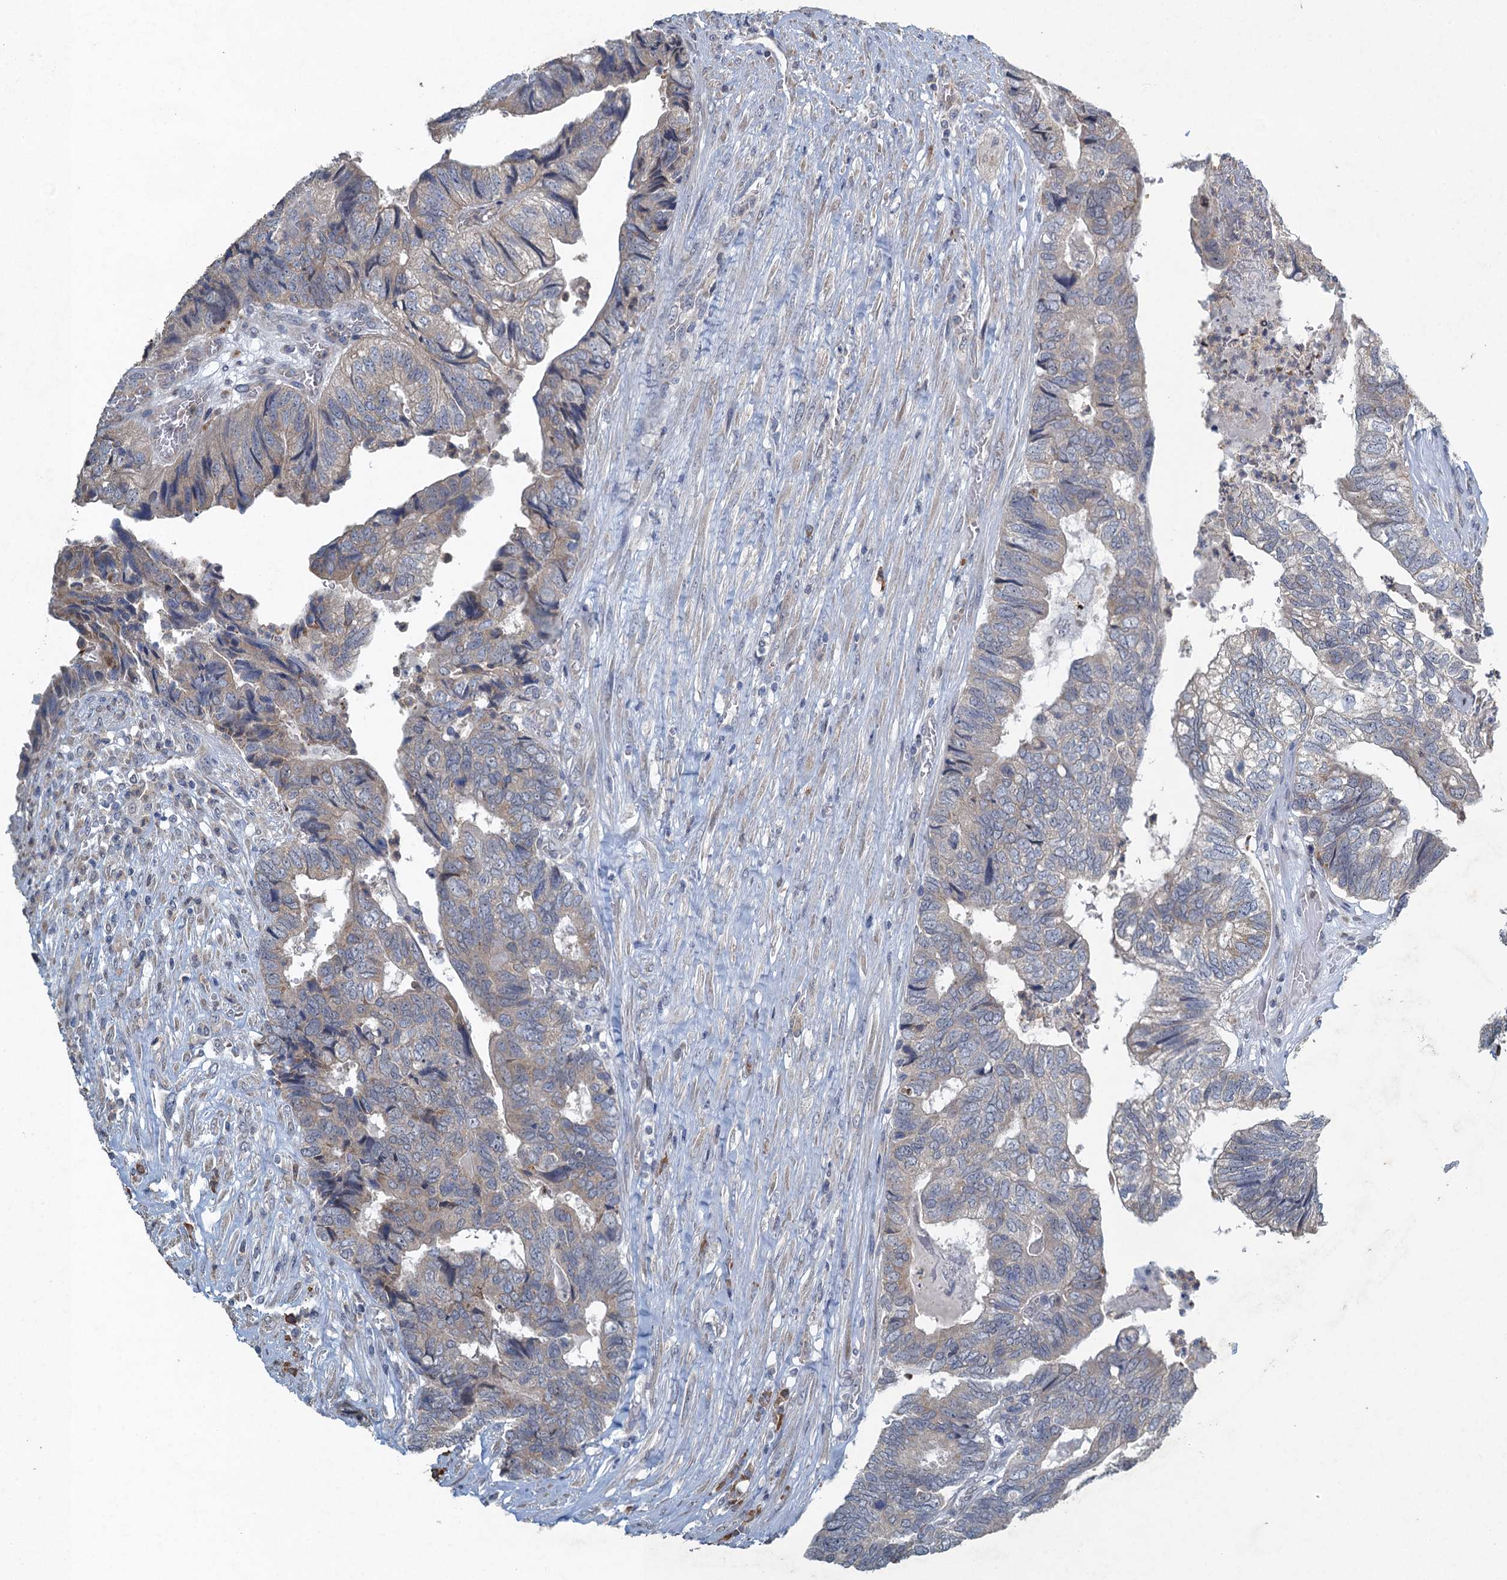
{"staining": {"intensity": "weak", "quantity": "<25%", "location": "cytoplasmic/membranous"}, "tissue": "colorectal cancer", "cell_type": "Tumor cells", "image_type": "cancer", "snomed": [{"axis": "morphology", "description": "Adenocarcinoma, NOS"}, {"axis": "topography", "description": "Colon"}], "caption": "Colorectal cancer stained for a protein using immunohistochemistry exhibits no expression tumor cells.", "gene": "TEX35", "patient": {"sex": "female", "age": 67}}